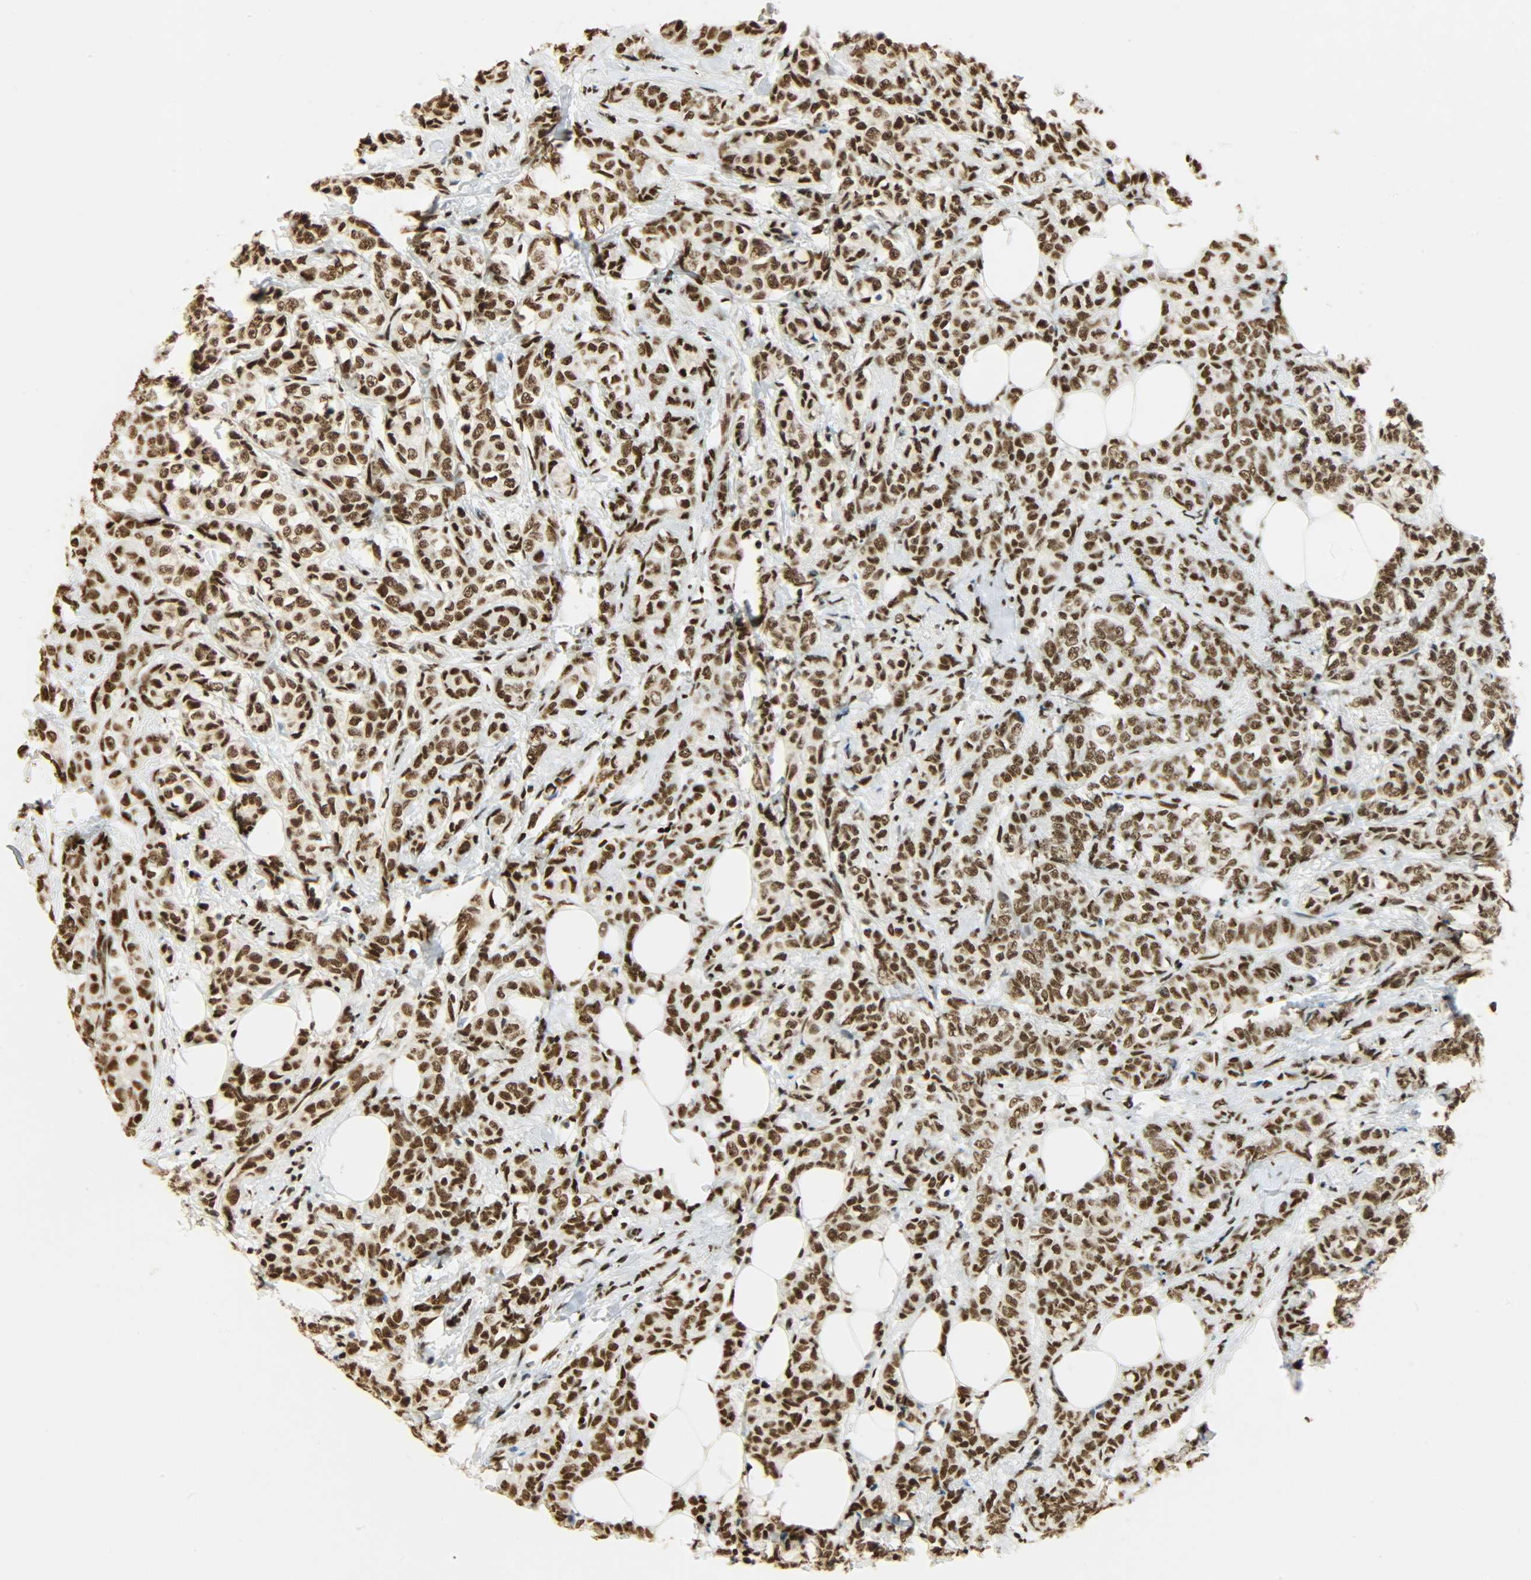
{"staining": {"intensity": "strong", "quantity": ">75%", "location": "nuclear"}, "tissue": "breast cancer", "cell_type": "Tumor cells", "image_type": "cancer", "snomed": [{"axis": "morphology", "description": "Lobular carcinoma"}, {"axis": "topography", "description": "Breast"}], "caption": "Immunohistochemical staining of breast cancer (lobular carcinoma) demonstrates high levels of strong nuclear protein staining in about >75% of tumor cells.", "gene": "KHDRBS1", "patient": {"sex": "female", "age": 60}}